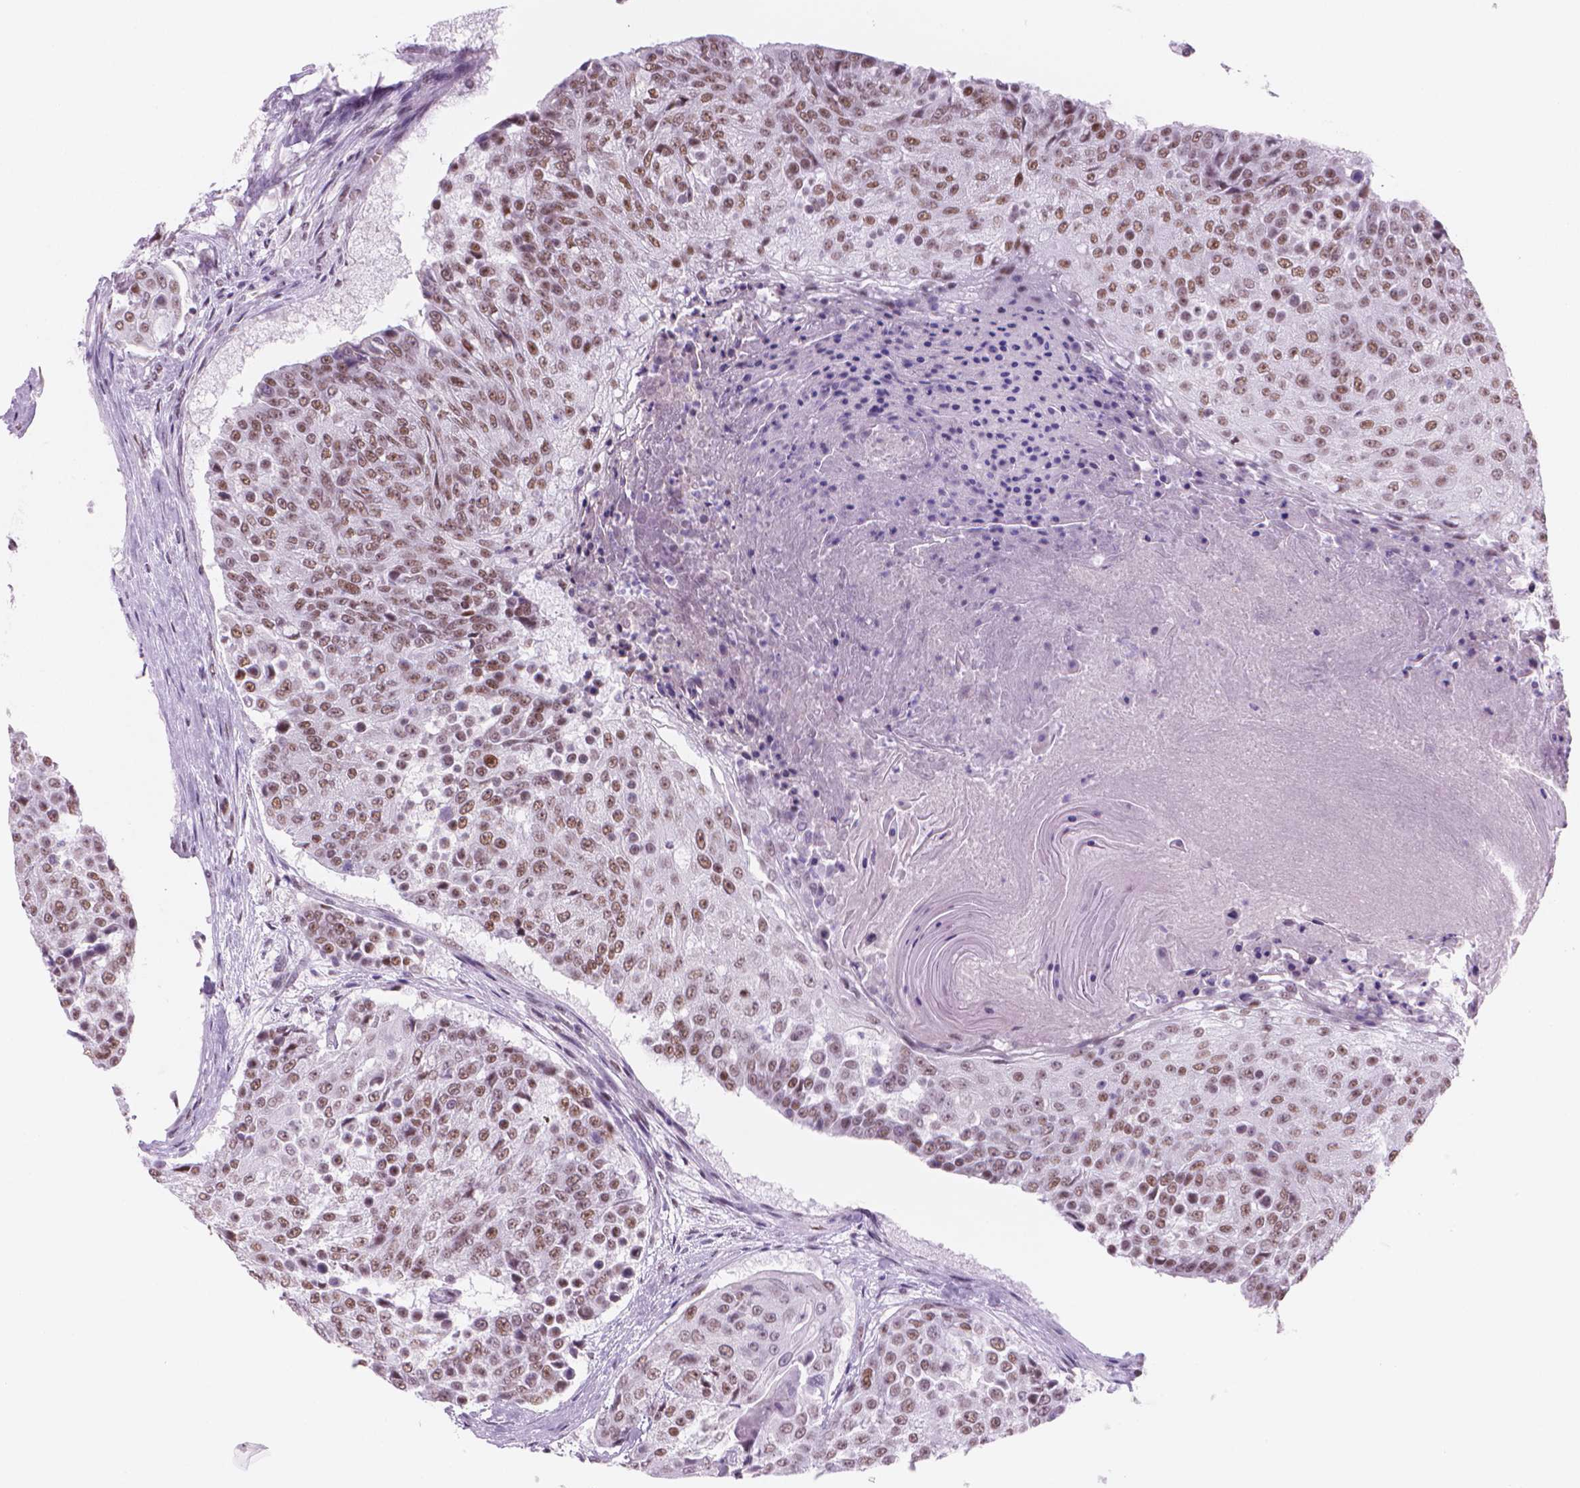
{"staining": {"intensity": "moderate", "quantity": ">75%", "location": "nuclear"}, "tissue": "urothelial cancer", "cell_type": "Tumor cells", "image_type": "cancer", "snomed": [{"axis": "morphology", "description": "Urothelial carcinoma, High grade"}, {"axis": "topography", "description": "Urinary bladder"}], "caption": "A brown stain labels moderate nuclear positivity of a protein in human urothelial cancer tumor cells.", "gene": "POLR3D", "patient": {"sex": "female", "age": 63}}